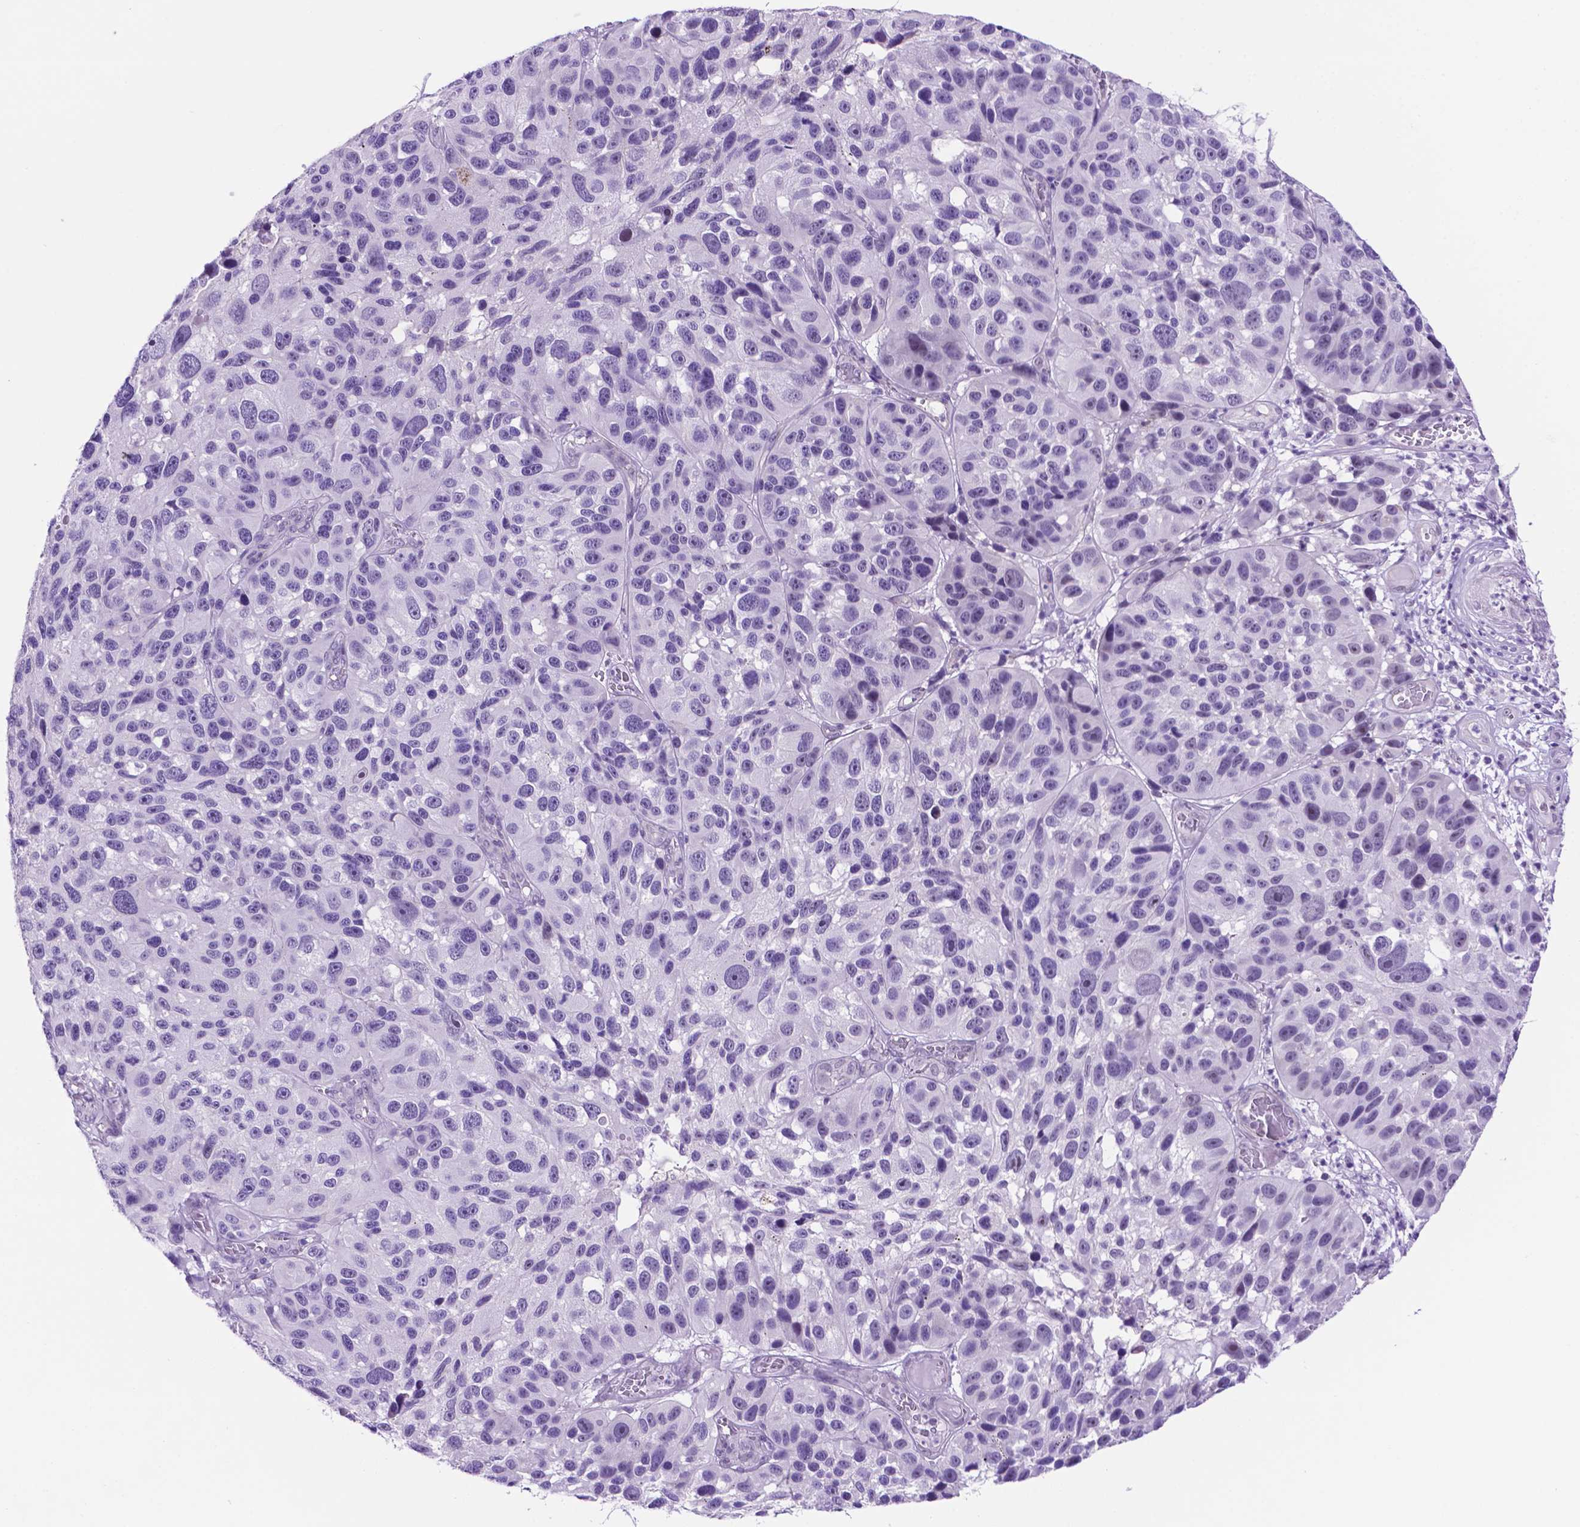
{"staining": {"intensity": "negative", "quantity": "none", "location": "none"}, "tissue": "melanoma", "cell_type": "Tumor cells", "image_type": "cancer", "snomed": [{"axis": "morphology", "description": "Malignant melanoma, NOS"}, {"axis": "topography", "description": "Skin"}], "caption": "This photomicrograph is of malignant melanoma stained with IHC to label a protein in brown with the nuclei are counter-stained blue. There is no staining in tumor cells.", "gene": "TACSTD2", "patient": {"sex": "male", "age": 53}}